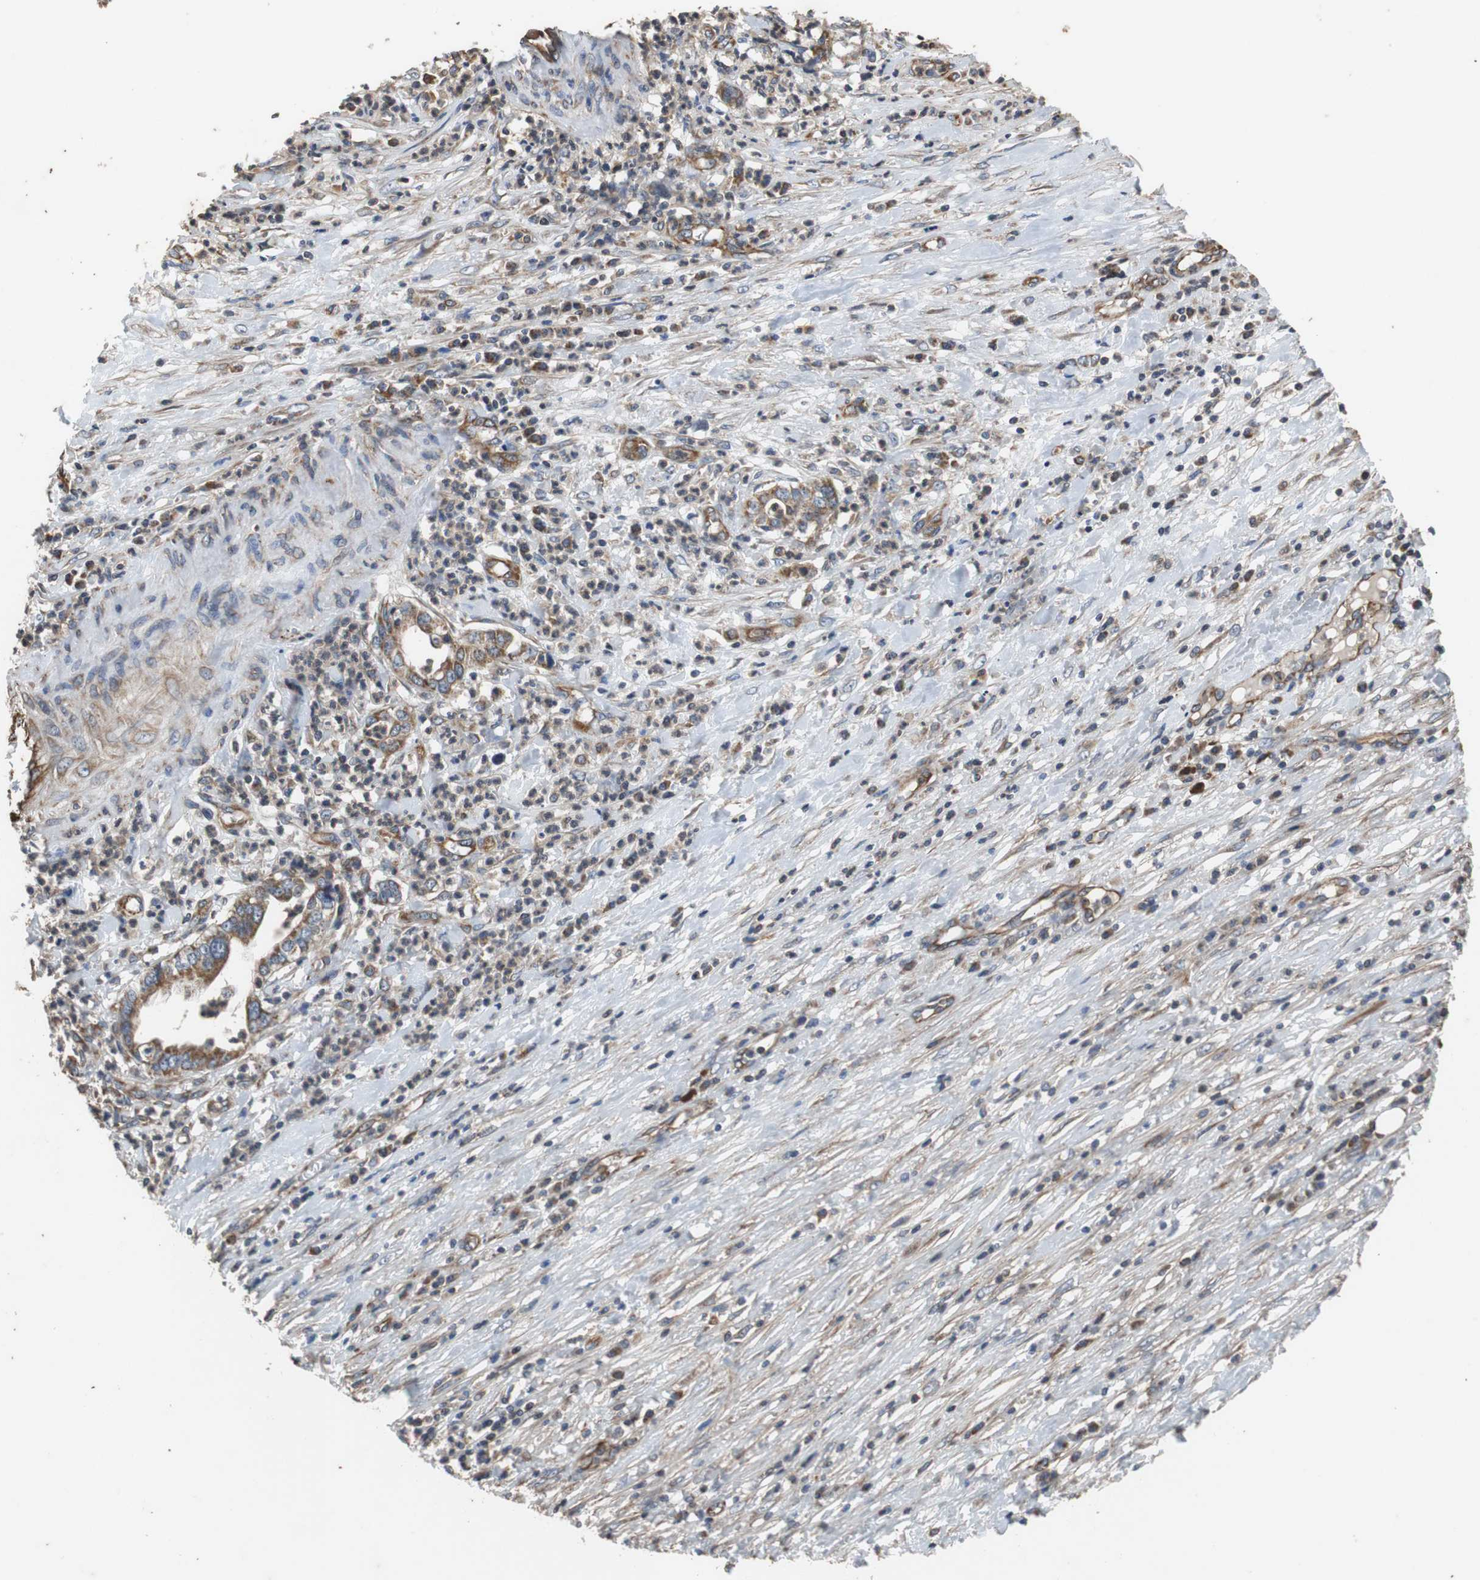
{"staining": {"intensity": "moderate", "quantity": ">75%", "location": "cytoplasmic/membranous"}, "tissue": "liver cancer", "cell_type": "Tumor cells", "image_type": "cancer", "snomed": [{"axis": "morphology", "description": "Cholangiocarcinoma"}, {"axis": "topography", "description": "Liver"}], "caption": "Liver cholangiocarcinoma was stained to show a protein in brown. There is medium levels of moderate cytoplasmic/membranous positivity in approximately >75% of tumor cells.", "gene": "ACTR3", "patient": {"sex": "female", "age": 61}}